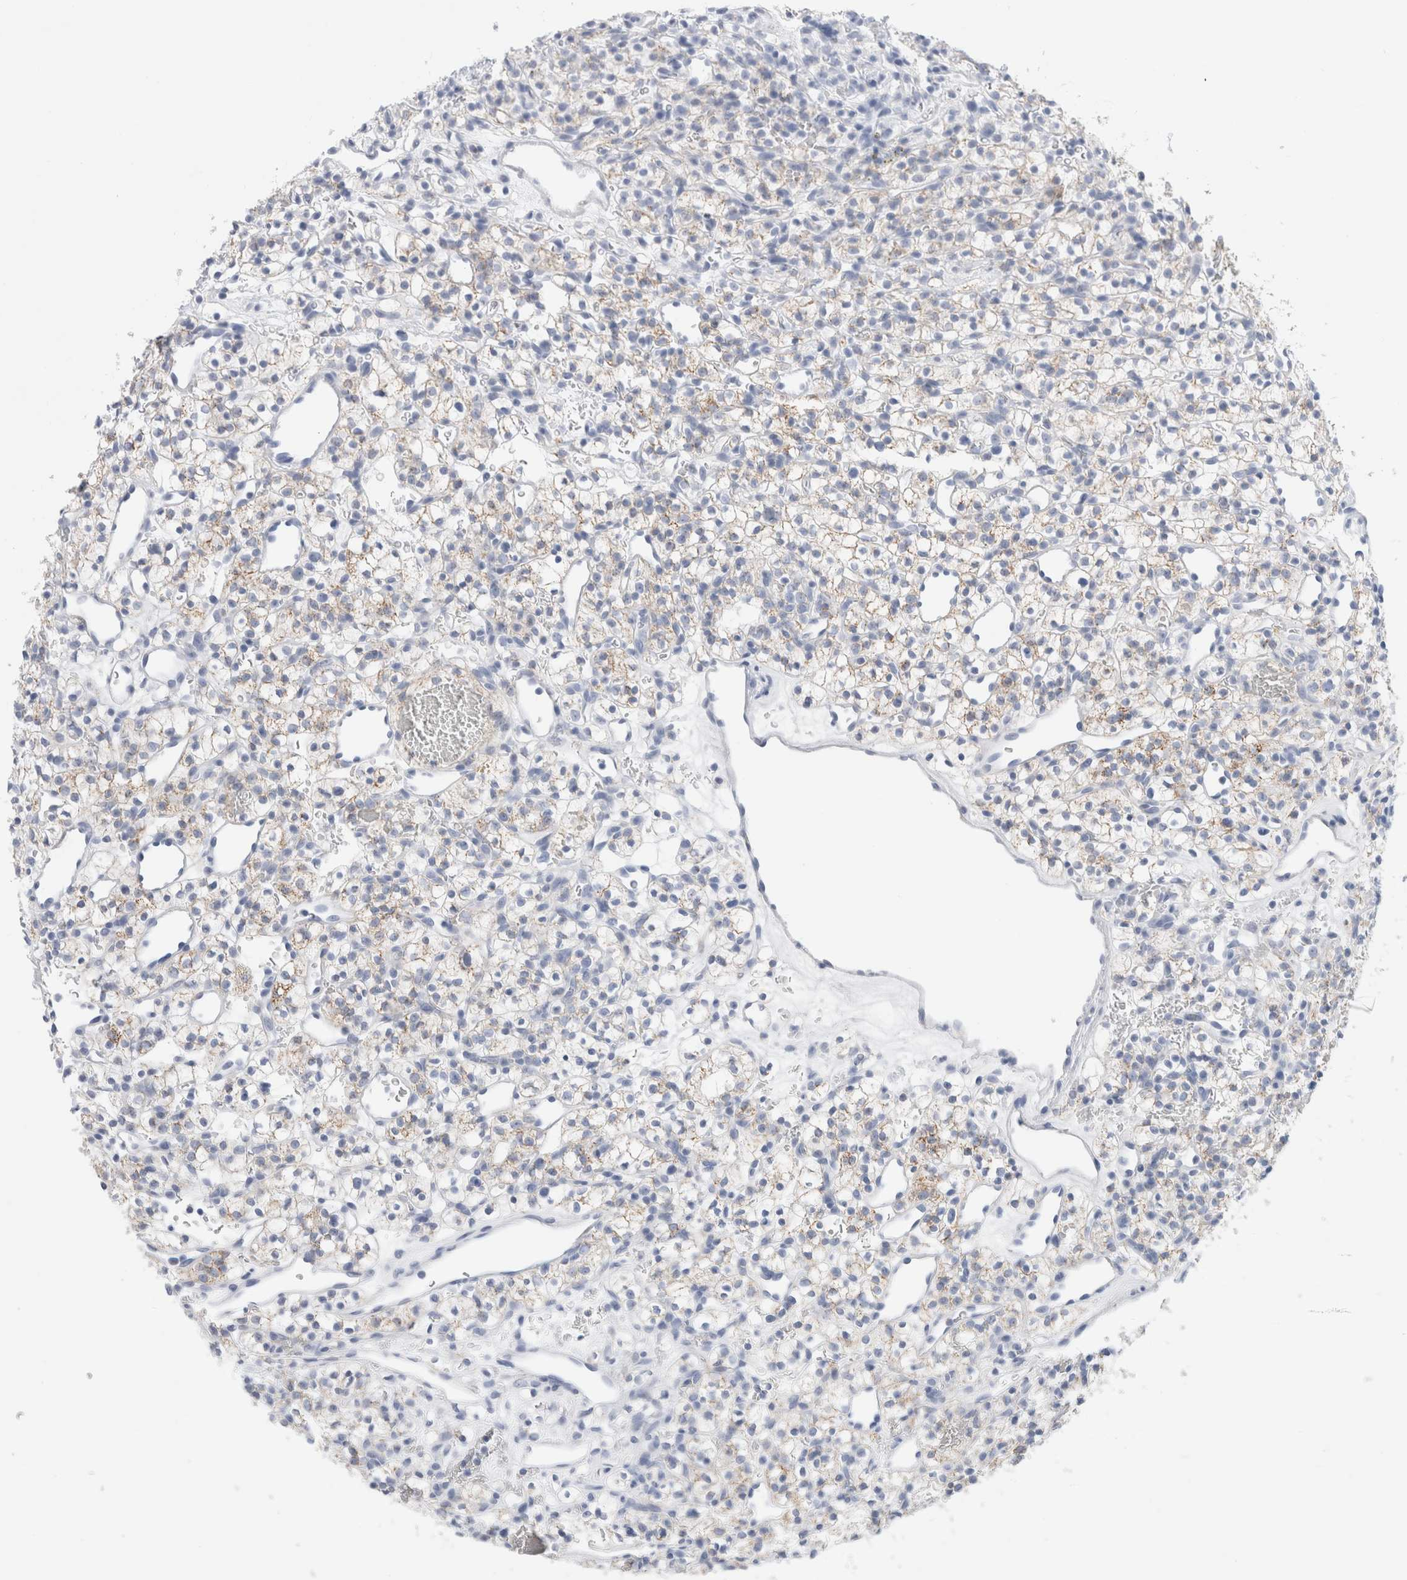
{"staining": {"intensity": "weak", "quantity": "25%-75%", "location": "cytoplasmic/membranous"}, "tissue": "renal cancer", "cell_type": "Tumor cells", "image_type": "cancer", "snomed": [{"axis": "morphology", "description": "Adenocarcinoma, NOS"}, {"axis": "topography", "description": "Kidney"}], "caption": "Tumor cells show low levels of weak cytoplasmic/membranous positivity in about 25%-75% of cells in human renal adenocarcinoma.", "gene": "ECHDC2", "patient": {"sex": "female", "age": 57}}